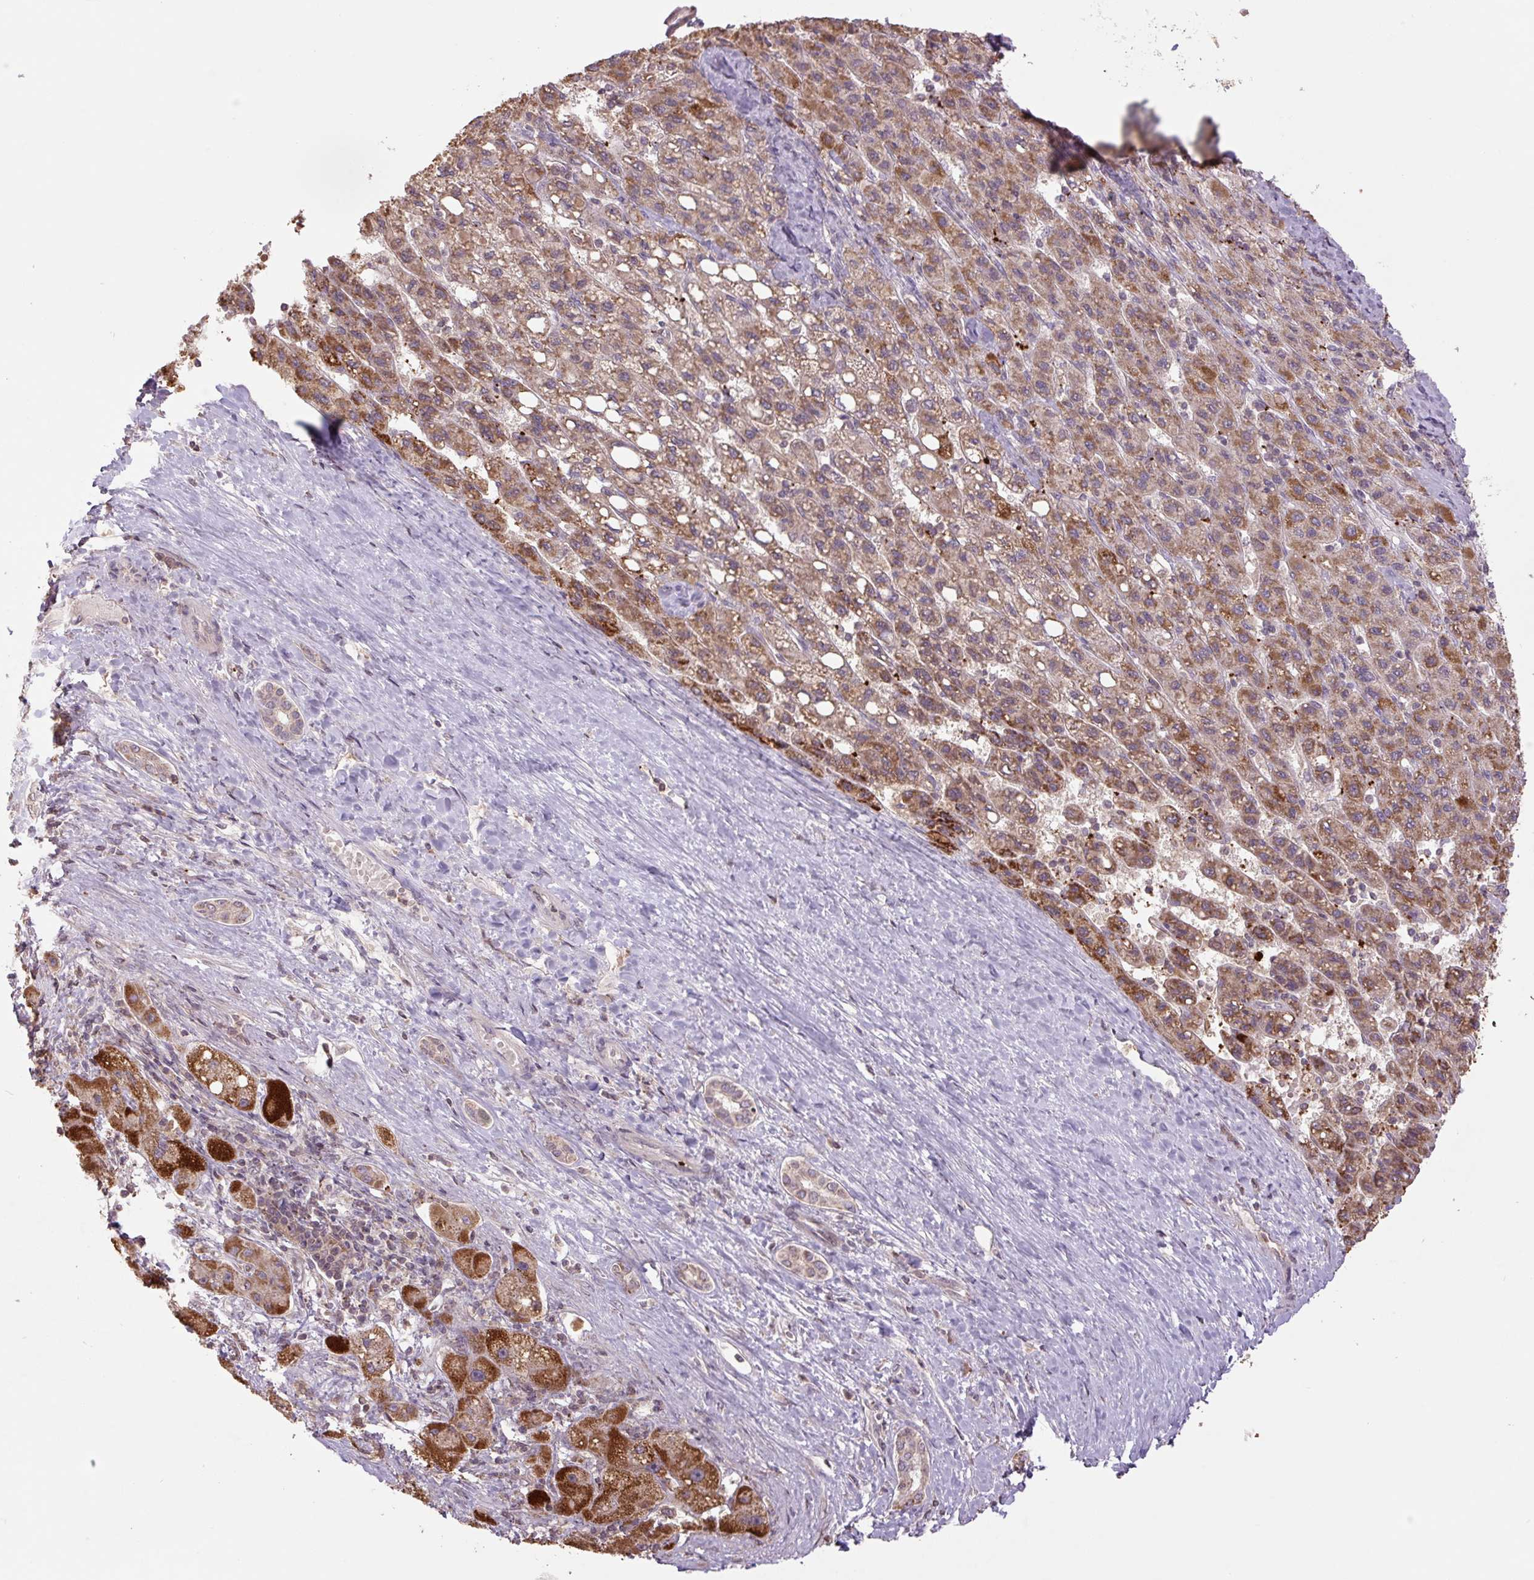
{"staining": {"intensity": "moderate", "quantity": ">75%", "location": "cytoplasmic/membranous"}, "tissue": "liver cancer", "cell_type": "Tumor cells", "image_type": "cancer", "snomed": [{"axis": "morphology", "description": "Carcinoma, Hepatocellular, NOS"}, {"axis": "topography", "description": "Liver"}], "caption": "This photomicrograph exhibits hepatocellular carcinoma (liver) stained with immunohistochemistry to label a protein in brown. The cytoplasmic/membranous of tumor cells show moderate positivity for the protein. Nuclei are counter-stained blue.", "gene": "TMEM160", "patient": {"sex": "female", "age": 82}}